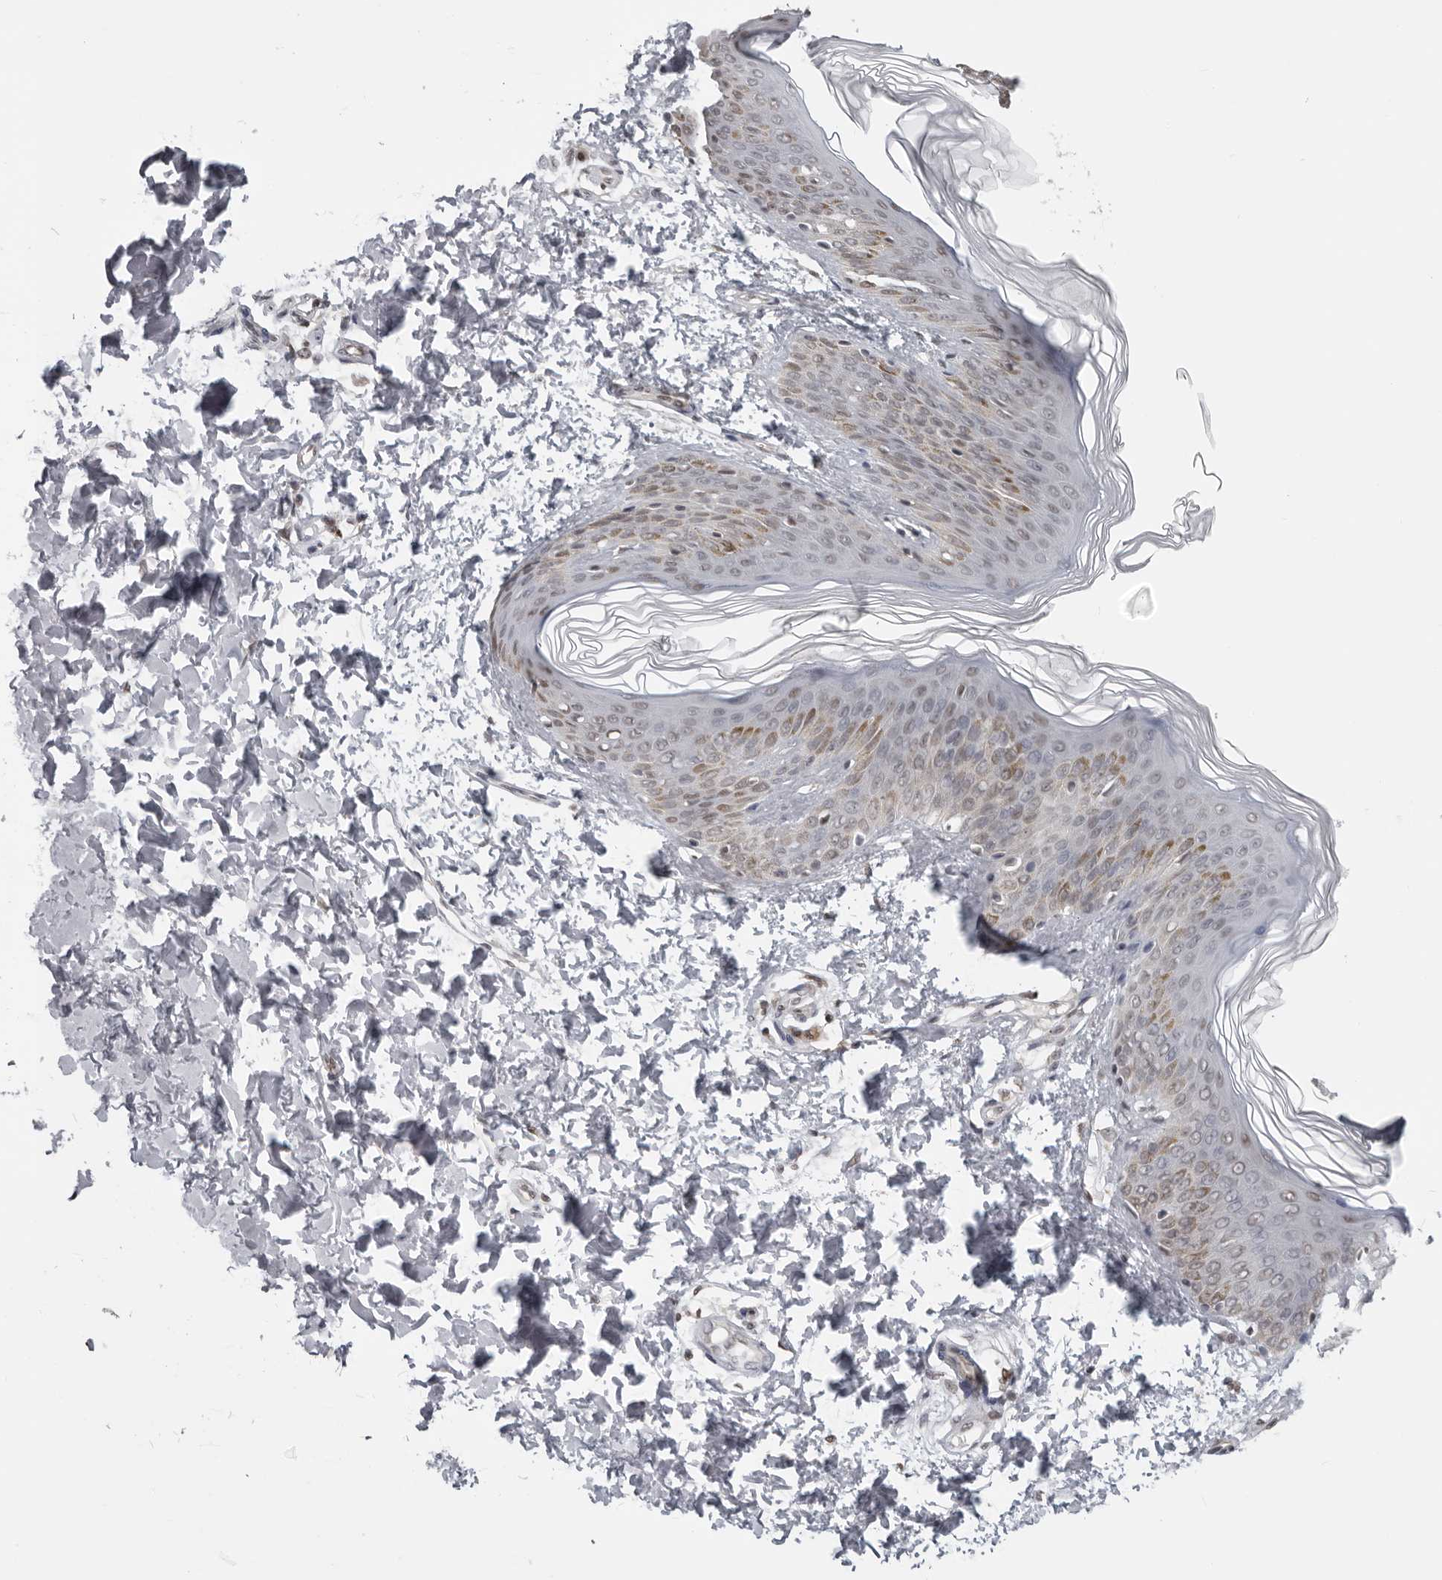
{"staining": {"intensity": "negative", "quantity": "none", "location": "none"}, "tissue": "skin", "cell_type": "Fibroblasts", "image_type": "normal", "snomed": [{"axis": "morphology", "description": "Normal tissue, NOS"}, {"axis": "morphology", "description": "Neoplasm, benign, NOS"}, {"axis": "topography", "description": "Skin"}, {"axis": "topography", "description": "Soft tissue"}], "caption": "Immunohistochemistry (IHC) image of benign skin stained for a protein (brown), which shows no staining in fibroblasts.", "gene": "MAF", "patient": {"sex": "male", "age": 26}}